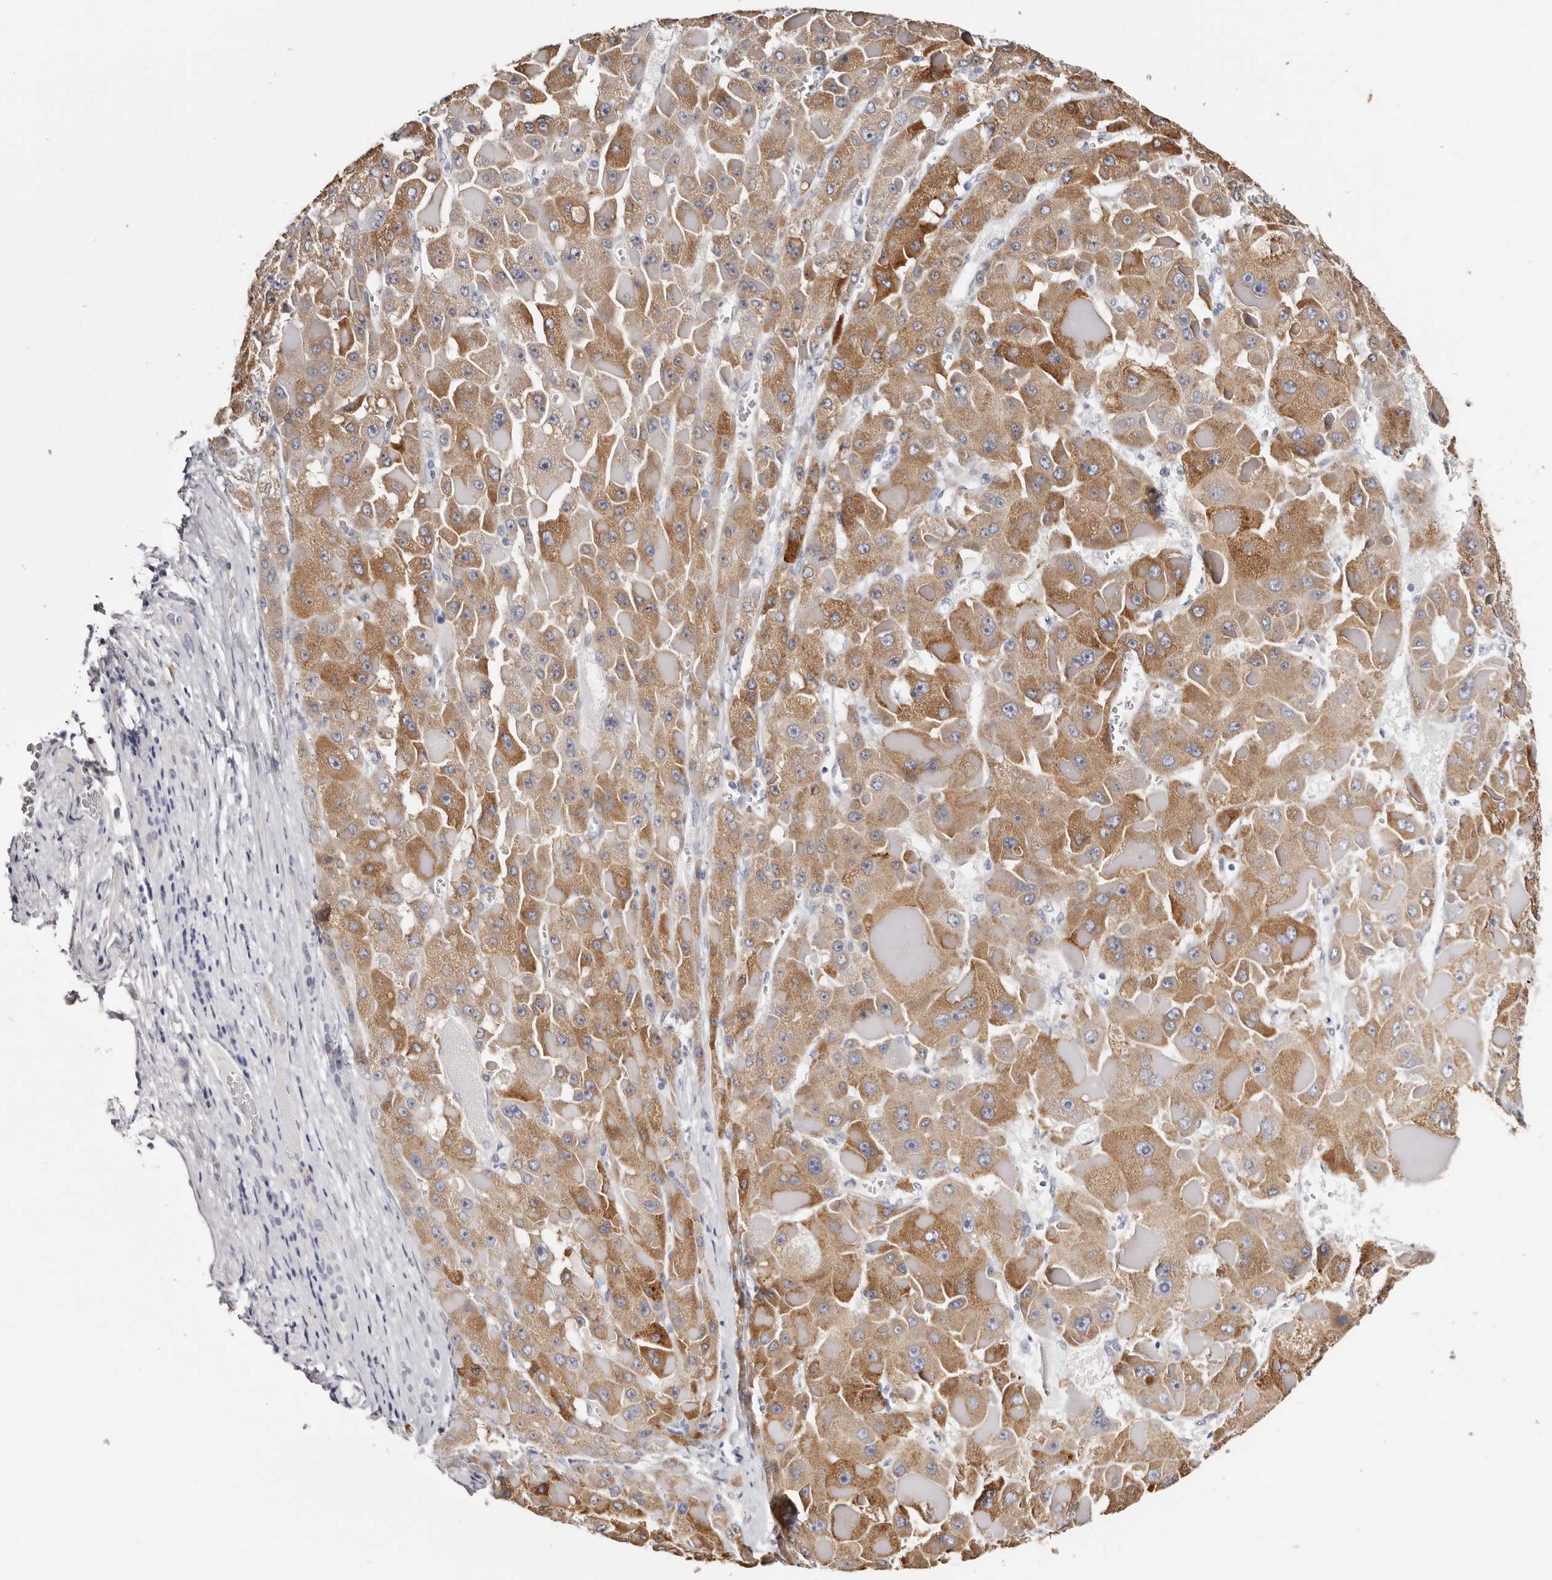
{"staining": {"intensity": "moderate", "quantity": ">75%", "location": "cytoplasmic/membranous"}, "tissue": "liver cancer", "cell_type": "Tumor cells", "image_type": "cancer", "snomed": [{"axis": "morphology", "description": "Carcinoma, Hepatocellular, NOS"}, {"axis": "topography", "description": "Liver"}], "caption": "This micrograph demonstrates immunohistochemistry (IHC) staining of human liver hepatocellular carcinoma, with medium moderate cytoplasmic/membranous positivity in approximately >75% of tumor cells.", "gene": "AKNAD1", "patient": {"sex": "female", "age": 73}}